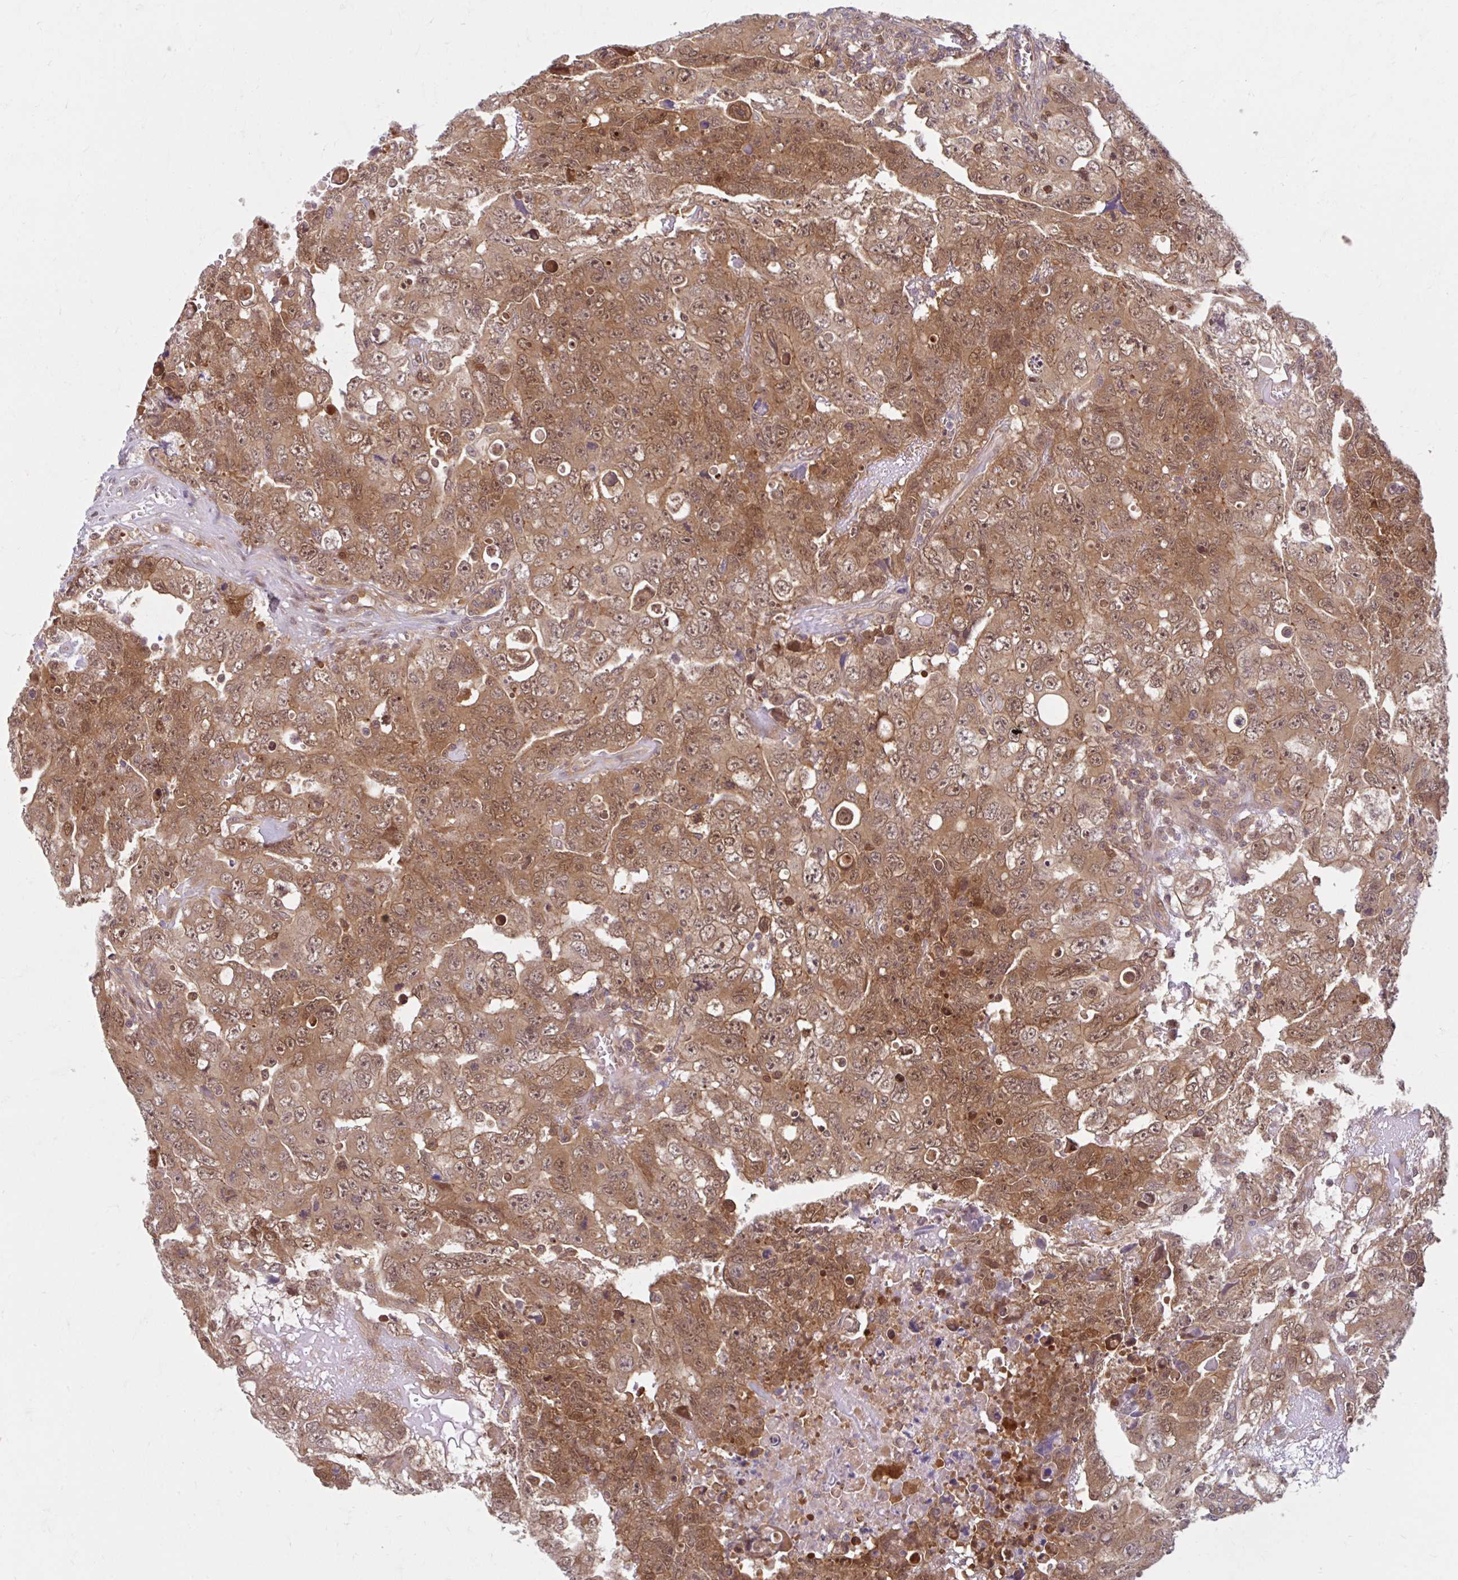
{"staining": {"intensity": "moderate", "quantity": ">75%", "location": "cytoplasmic/membranous,nuclear"}, "tissue": "testis cancer", "cell_type": "Tumor cells", "image_type": "cancer", "snomed": [{"axis": "morphology", "description": "Carcinoma, Embryonal, NOS"}, {"axis": "topography", "description": "Testis"}], "caption": "This image exhibits immunohistochemistry (IHC) staining of embryonal carcinoma (testis), with medium moderate cytoplasmic/membranous and nuclear expression in about >75% of tumor cells.", "gene": "HMBS", "patient": {"sex": "male", "age": 24}}